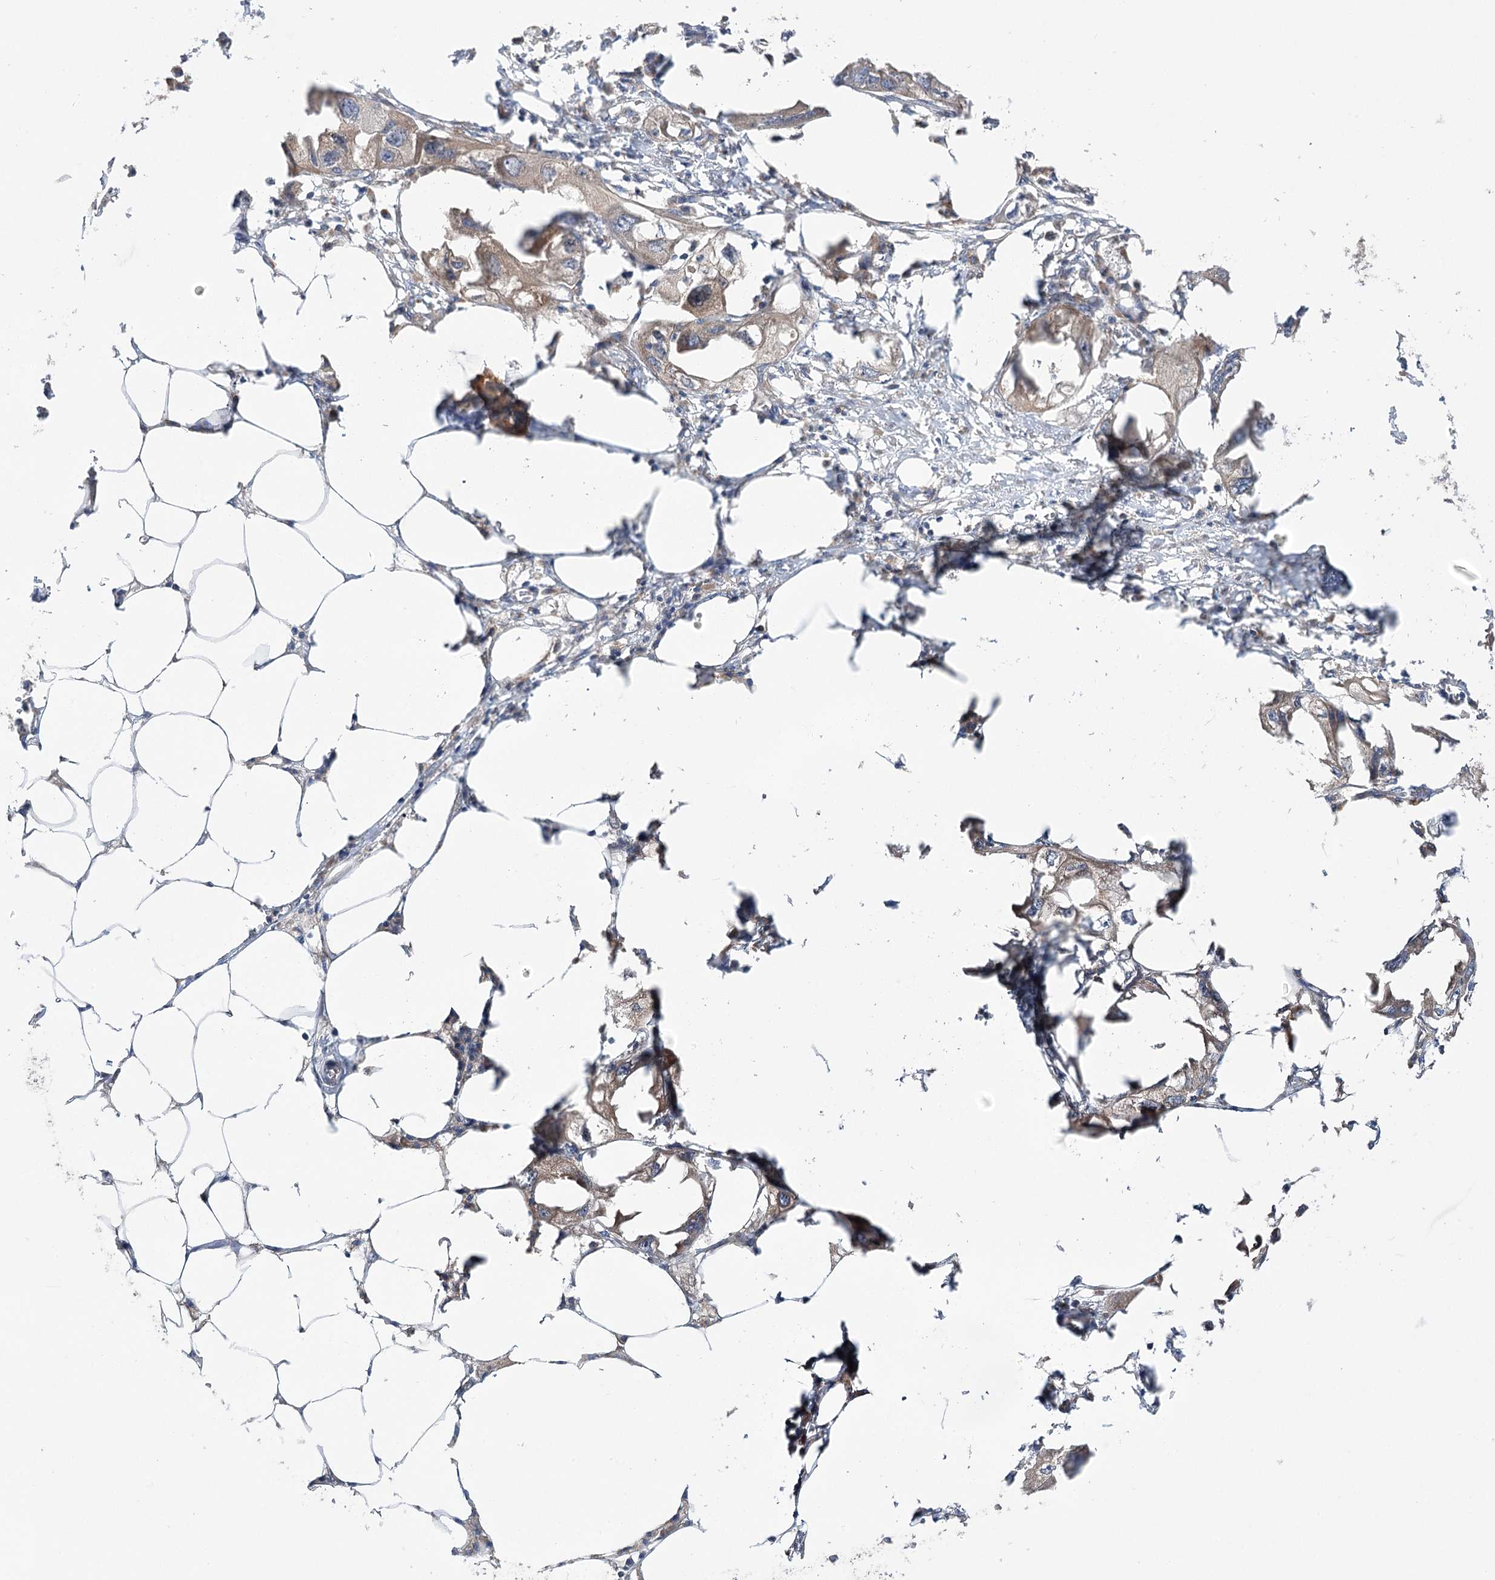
{"staining": {"intensity": "weak", "quantity": ">75%", "location": "cytoplasmic/membranous"}, "tissue": "endometrial cancer", "cell_type": "Tumor cells", "image_type": "cancer", "snomed": [{"axis": "morphology", "description": "Adenocarcinoma, NOS"}, {"axis": "morphology", "description": "Adenocarcinoma, metastatic, NOS"}, {"axis": "topography", "description": "Adipose tissue"}, {"axis": "topography", "description": "Endometrium"}], "caption": "Approximately >75% of tumor cells in endometrial cancer demonstrate weak cytoplasmic/membranous protein expression as visualized by brown immunohistochemical staining.", "gene": "VPS37B", "patient": {"sex": "female", "age": 67}}